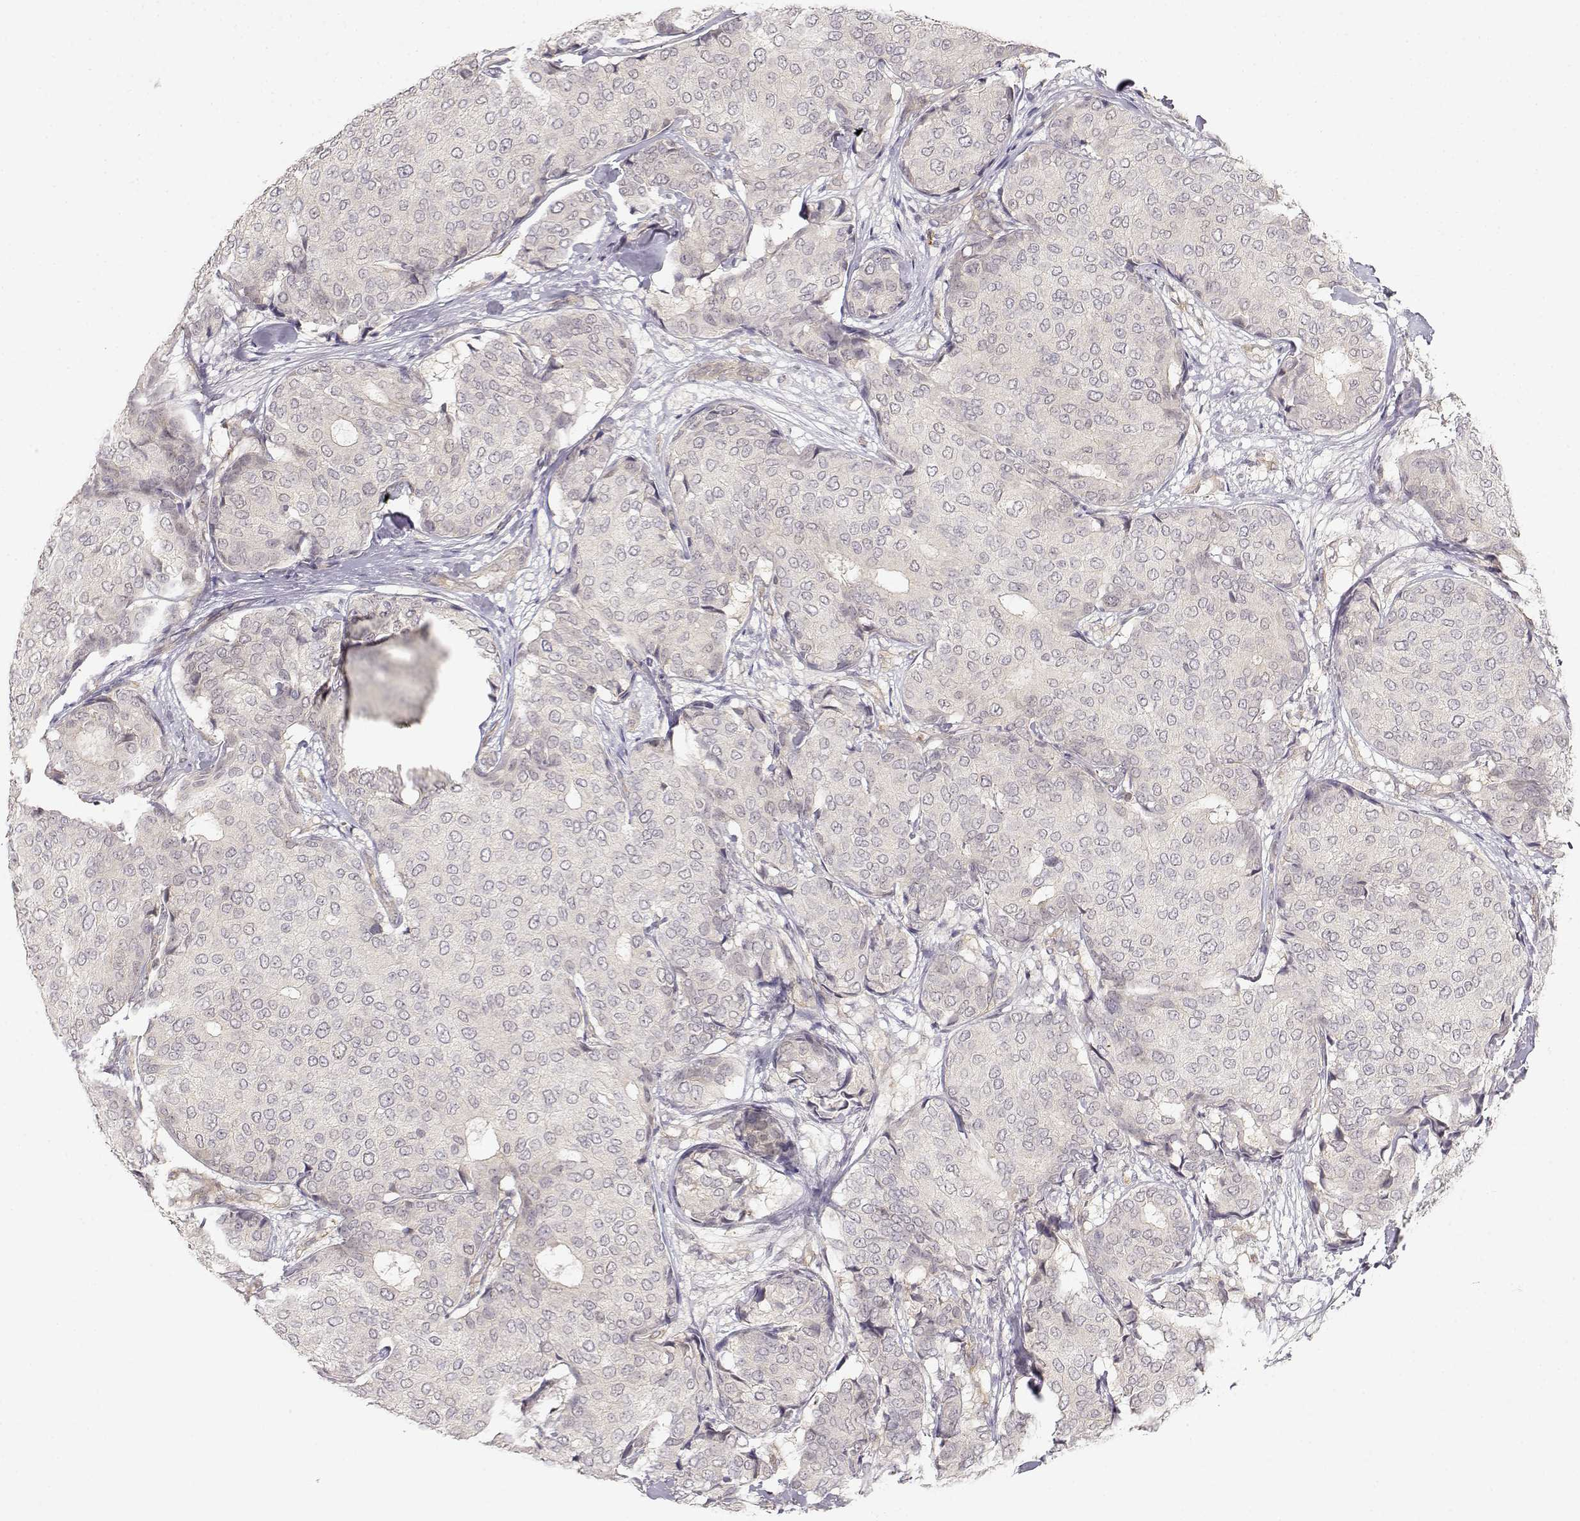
{"staining": {"intensity": "negative", "quantity": "none", "location": "none"}, "tissue": "breast cancer", "cell_type": "Tumor cells", "image_type": "cancer", "snomed": [{"axis": "morphology", "description": "Duct carcinoma"}, {"axis": "topography", "description": "Breast"}], "caption": "Tumor cells show no significant protein positivity in breast invasive ductal carcinoma.", "gene": "EAF2", "patient": {"sex": "female", "age": 75}}